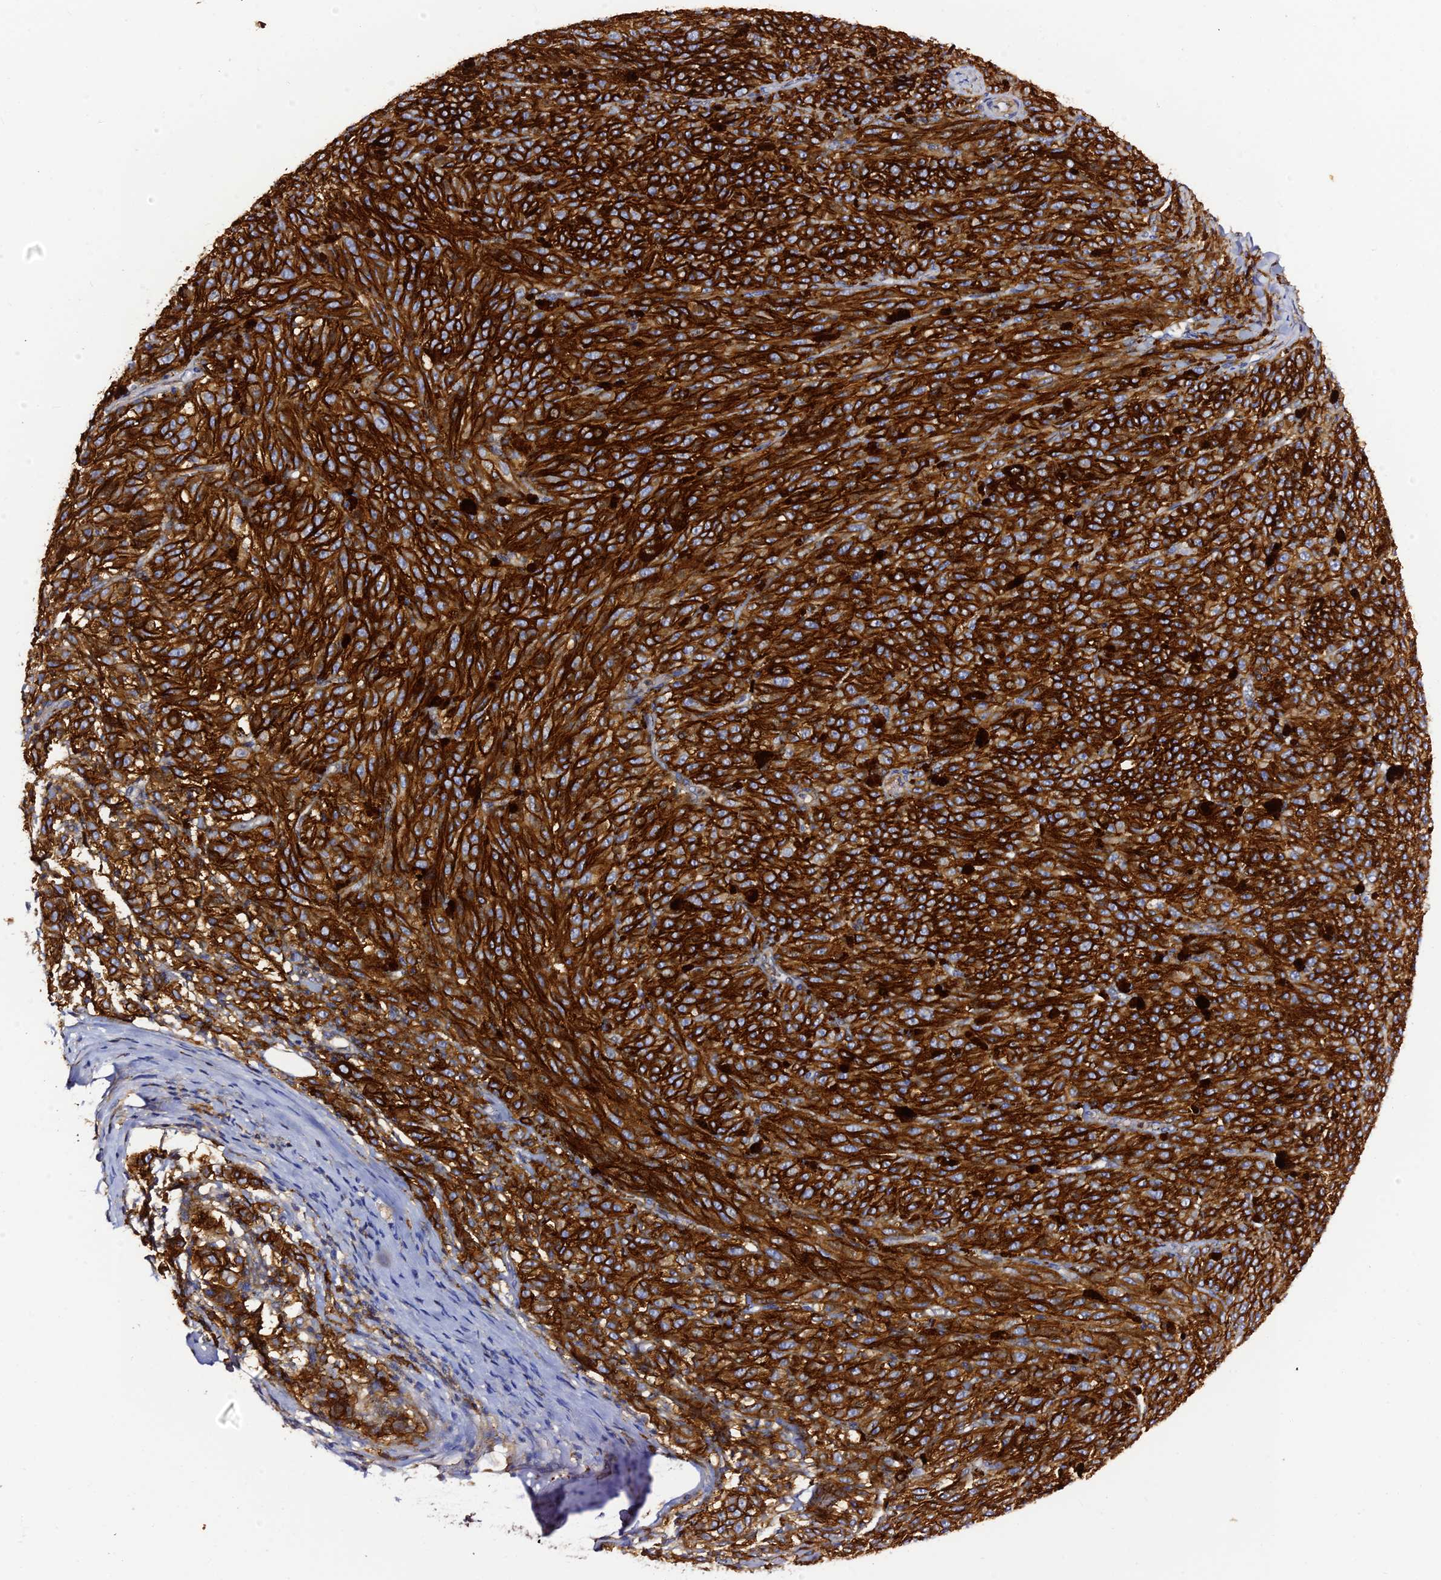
{"staining": {"intensity": "strong", "quantity": ">75%", "location": "cytoplasmic/membranous"}, "tissue": "melanoma", "cell_type": "Tumor cells", "image_type": "cancer", "snomed": [{"axis": "morphology", "description": "Malignant melanoma, NOS"}, {"axis": "topography", "description": "Skin"}], "caption": "Immunohistochemistry (IHC) histopathology image of human malignant melanoma stained for a protein (brown), which shows high levels of strong cytoplasmic/membranous positivity in approximately >75% of tumor cells.", "gene": "TRPV2", "patient": {"sex": "female", "age": 52}}